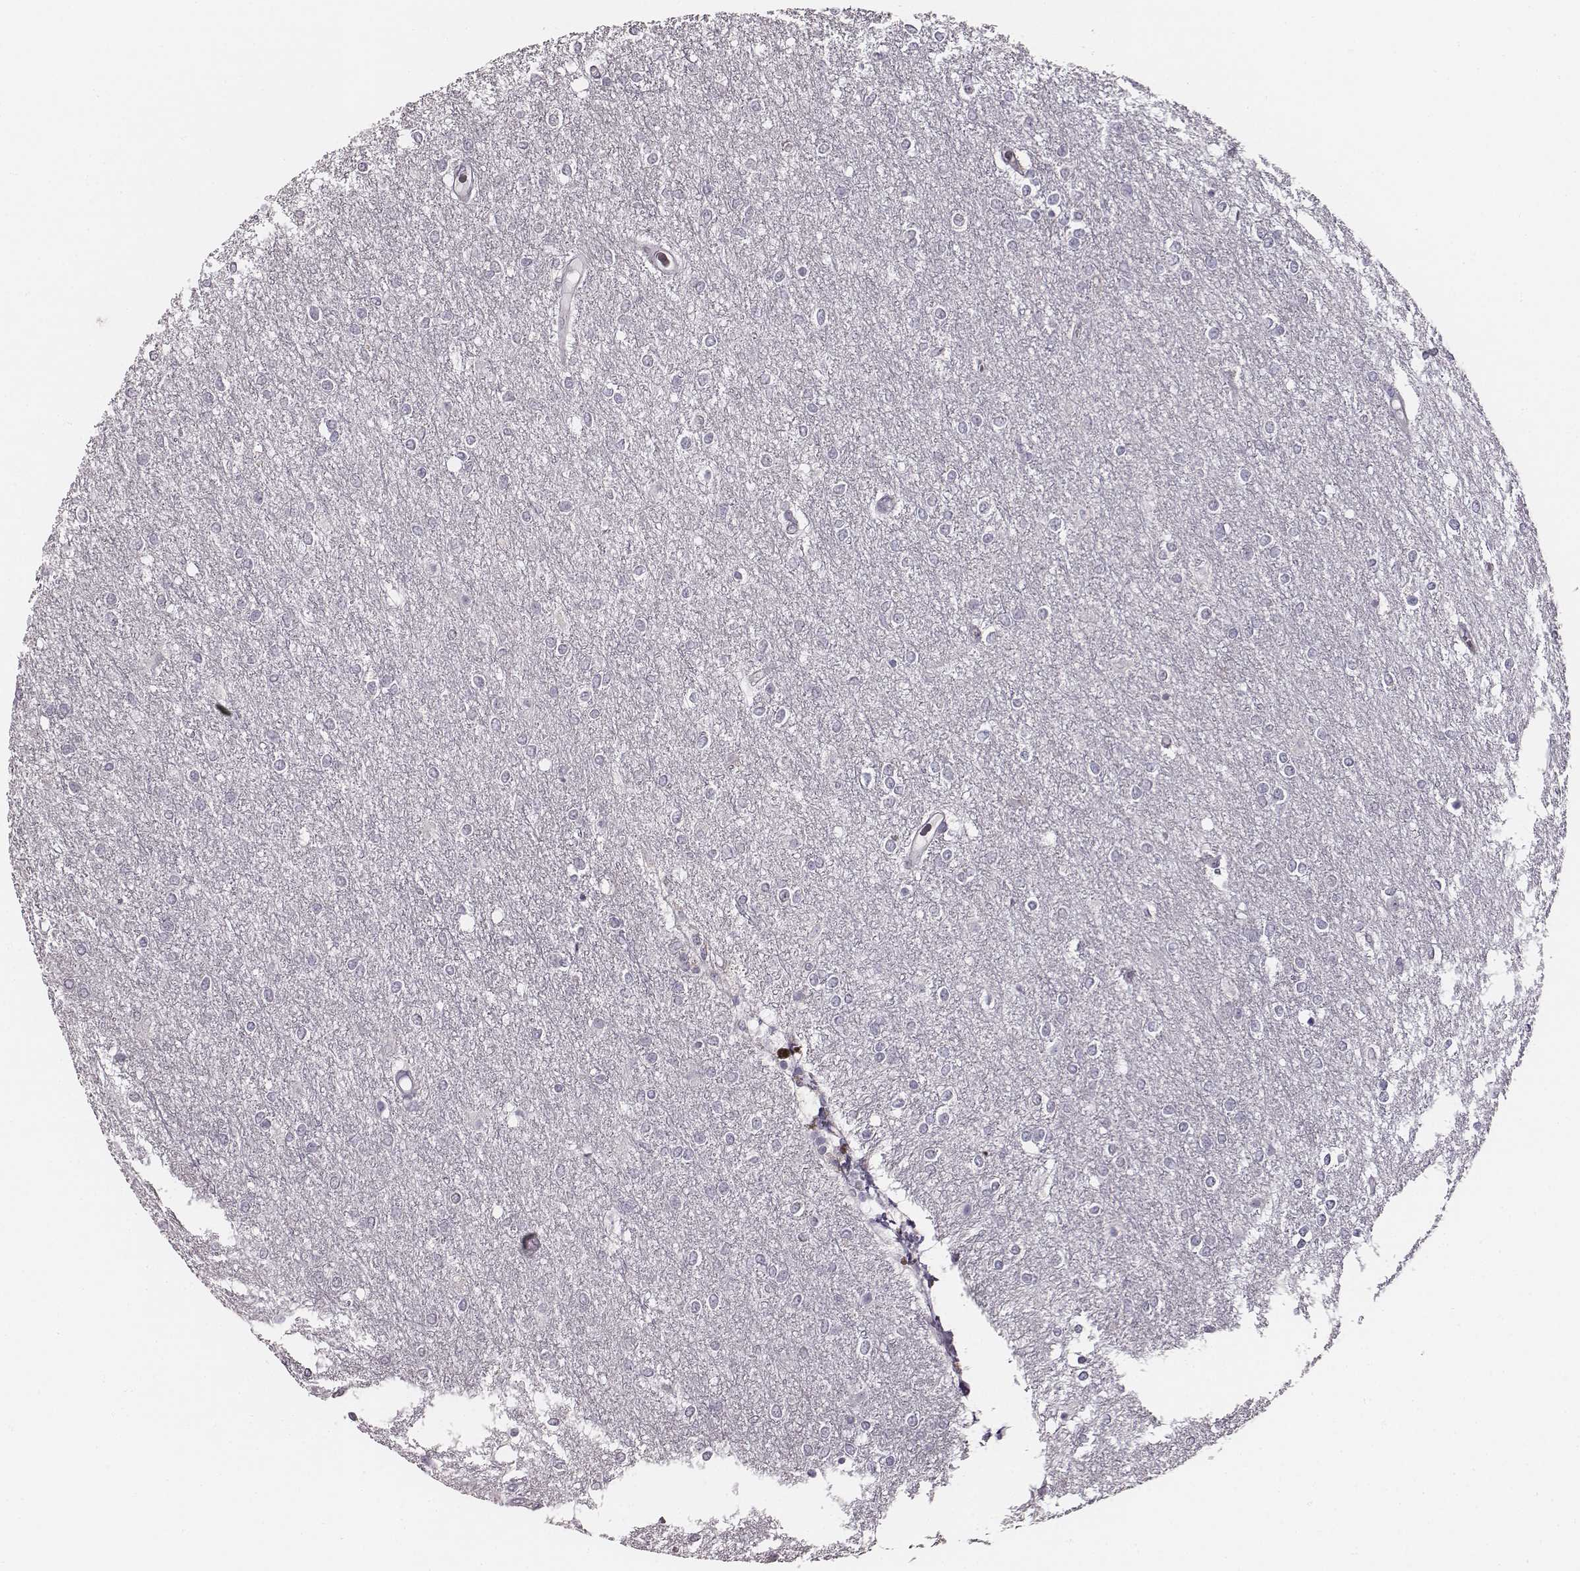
{"staining": {"intensity": "negative", "quantity": "none", "location": "none"}, "tissue": "glioma", "cell_type": "Tumor cells", "image_type": "cancer", "snomed": [{"axis": "morphology", "description": "Glioma, malignant, High grade"}, {"axis": "topography", "description": "Brain"}], "caption": "High magnification brightfield microscopy of glioma stained with DAB (3,3'-diaminobenzidine) (brown) and counterstained with hematoxylin (blue): tumor cells show no significant staining.", "gene": "UBL4B", "patient": {"sex": "female", "age": 61}}